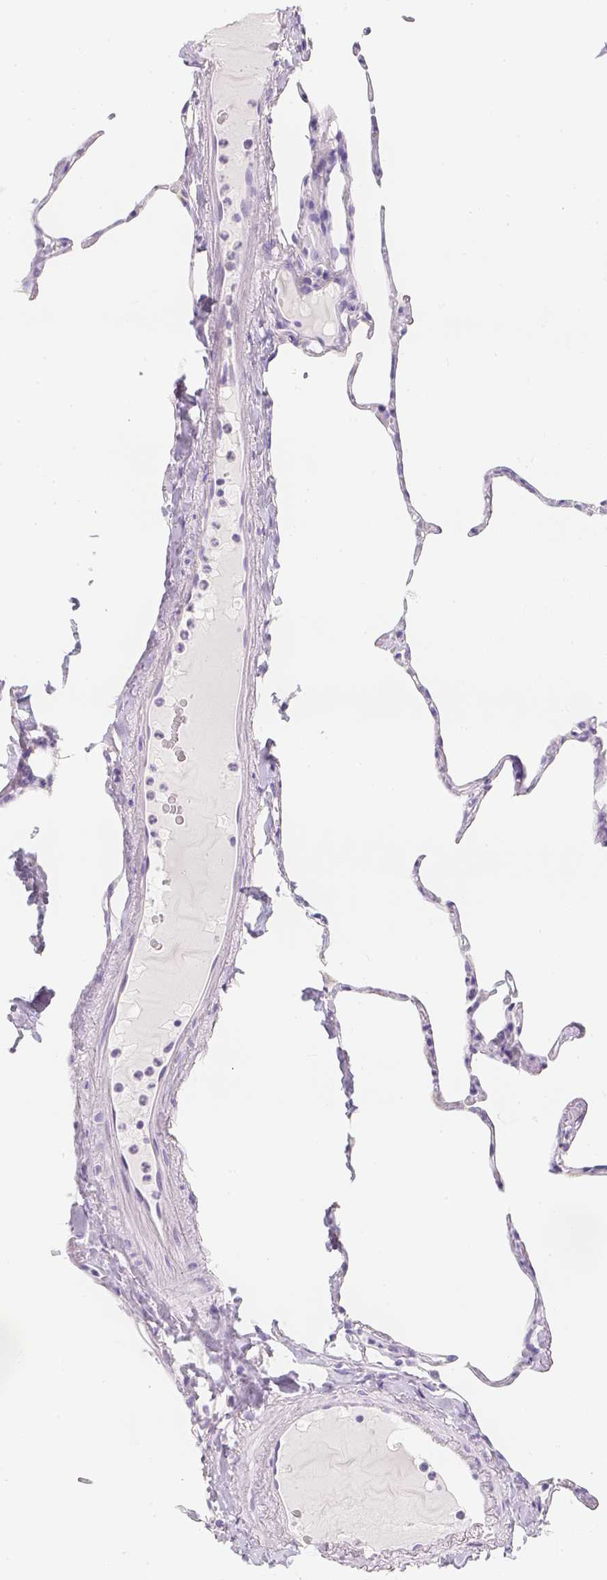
{"staining": {"intensity": "negative", "quantity": "none", "location": "none"}, "tissue": "lung", "cell_type": "Alveolar cells", "image_type": "normal", "snomed": [{"axis": "morphology", "description": "Normal tissue, NOS"}, {"axis": "topography", "description": "Lung"}], "caption": "IHC photomicrograph of normal human lung stained for a protein (brown), which demonstrates no expression in alveolar cells.", "gene": "SLC18A1", "patient": {"sex": "male", "age": 65}}